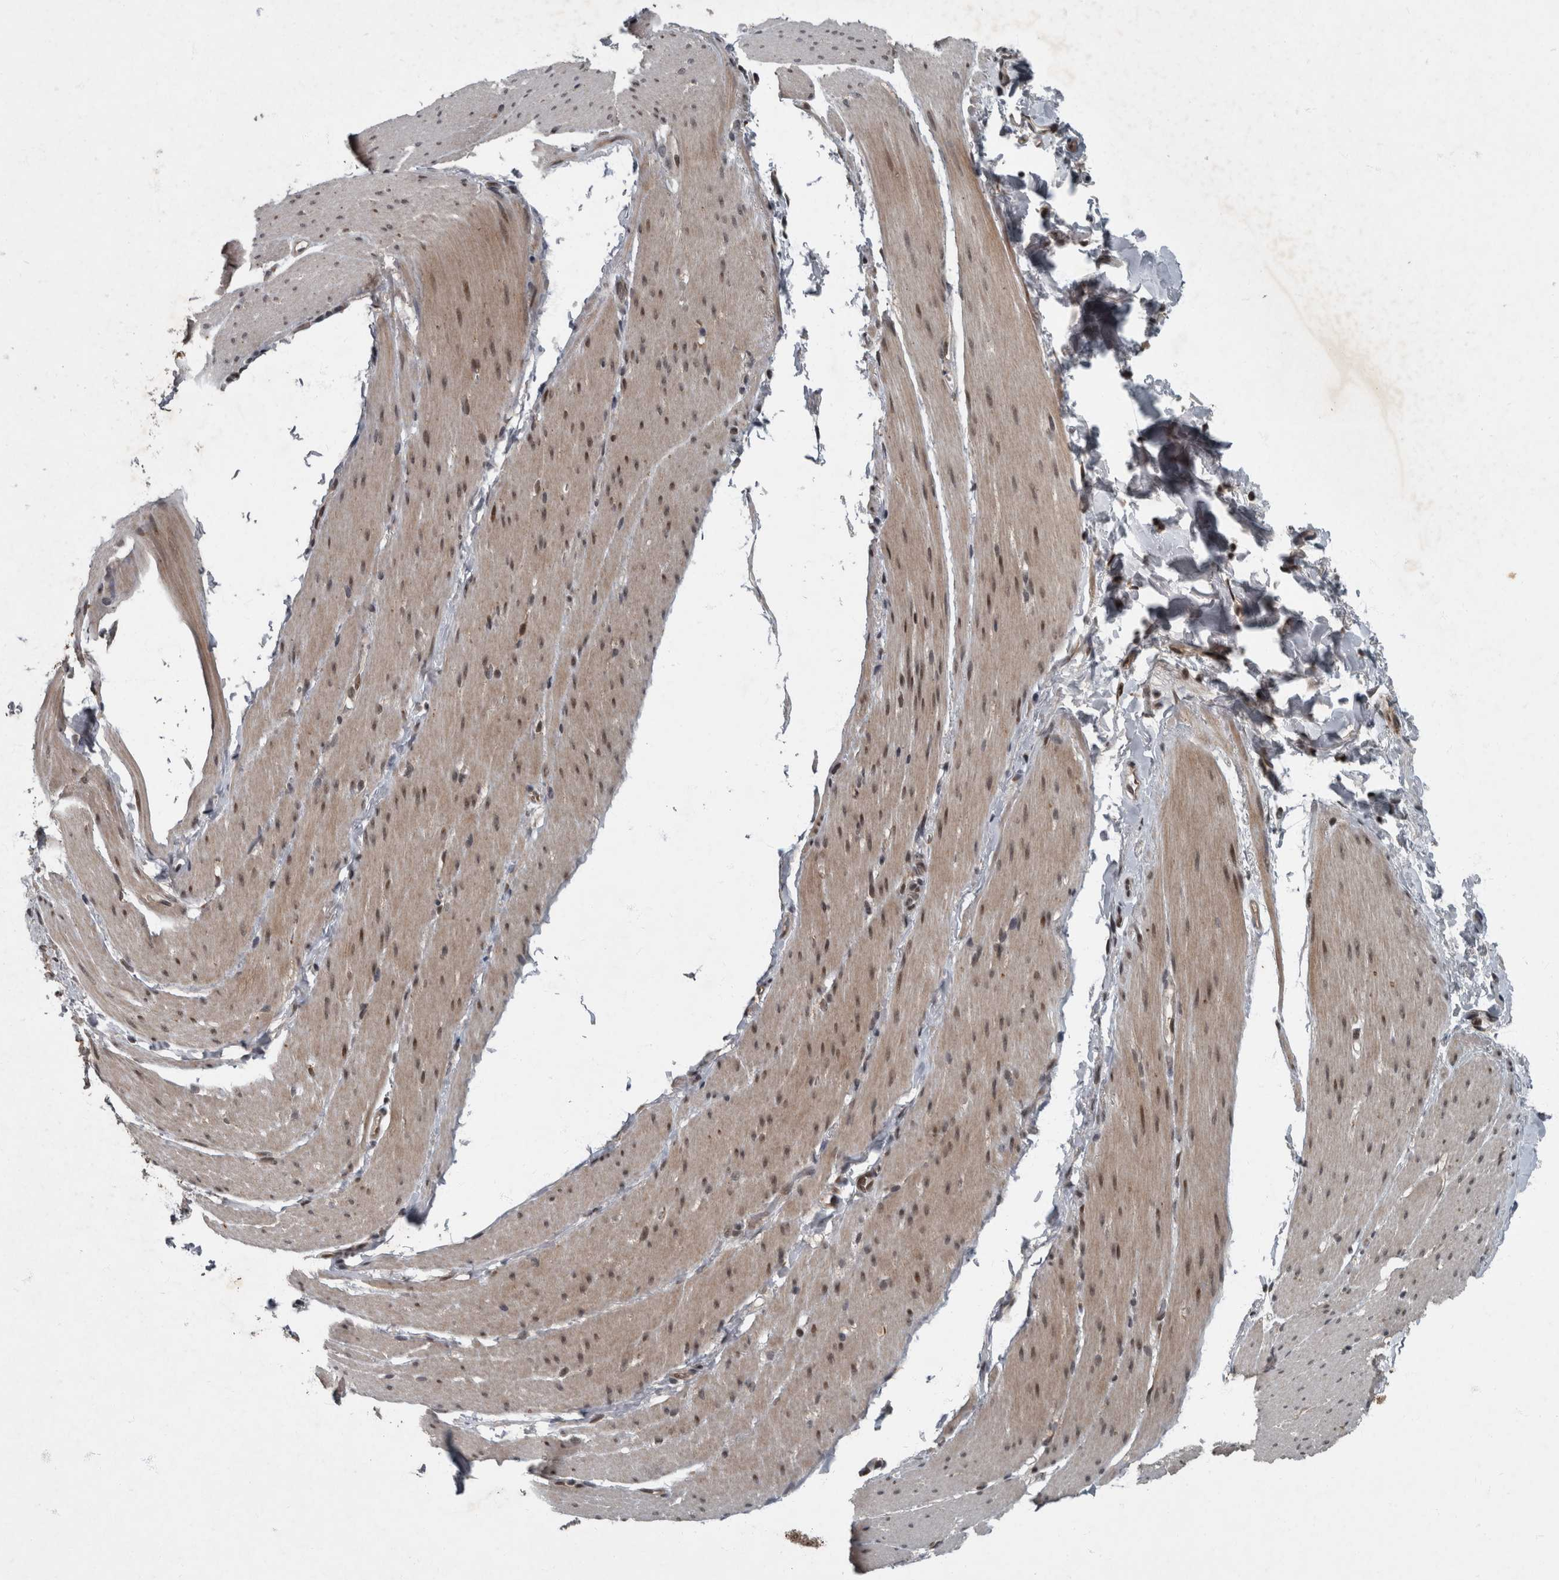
{"staining": {"intensity": "moderate", "quantity": "25%-75%", "location": "cytoplasmic/membranous,nuclear"}, "tissue": "smooth muscle", "cell_type": "Smooth muscle cells", "image_type": "normal", "snomed": [{"axis": "morphology", "description": "Normal tissue, NOS"}, {"axis": "topography", "description": "Smooth muscle"}, {"axis": "topography", "description": "Small intestine"}], "caption": "A histopathology image showing moderate cytoplasmic/membranous,nuclear expression in approximately 25%-75% of smooth muscle cells in unremarkable smooth muscle, as visualized by brown immunohistochemical staining.", "gene": "WDR33", "patient": {"sex": "female", "age": 84}}